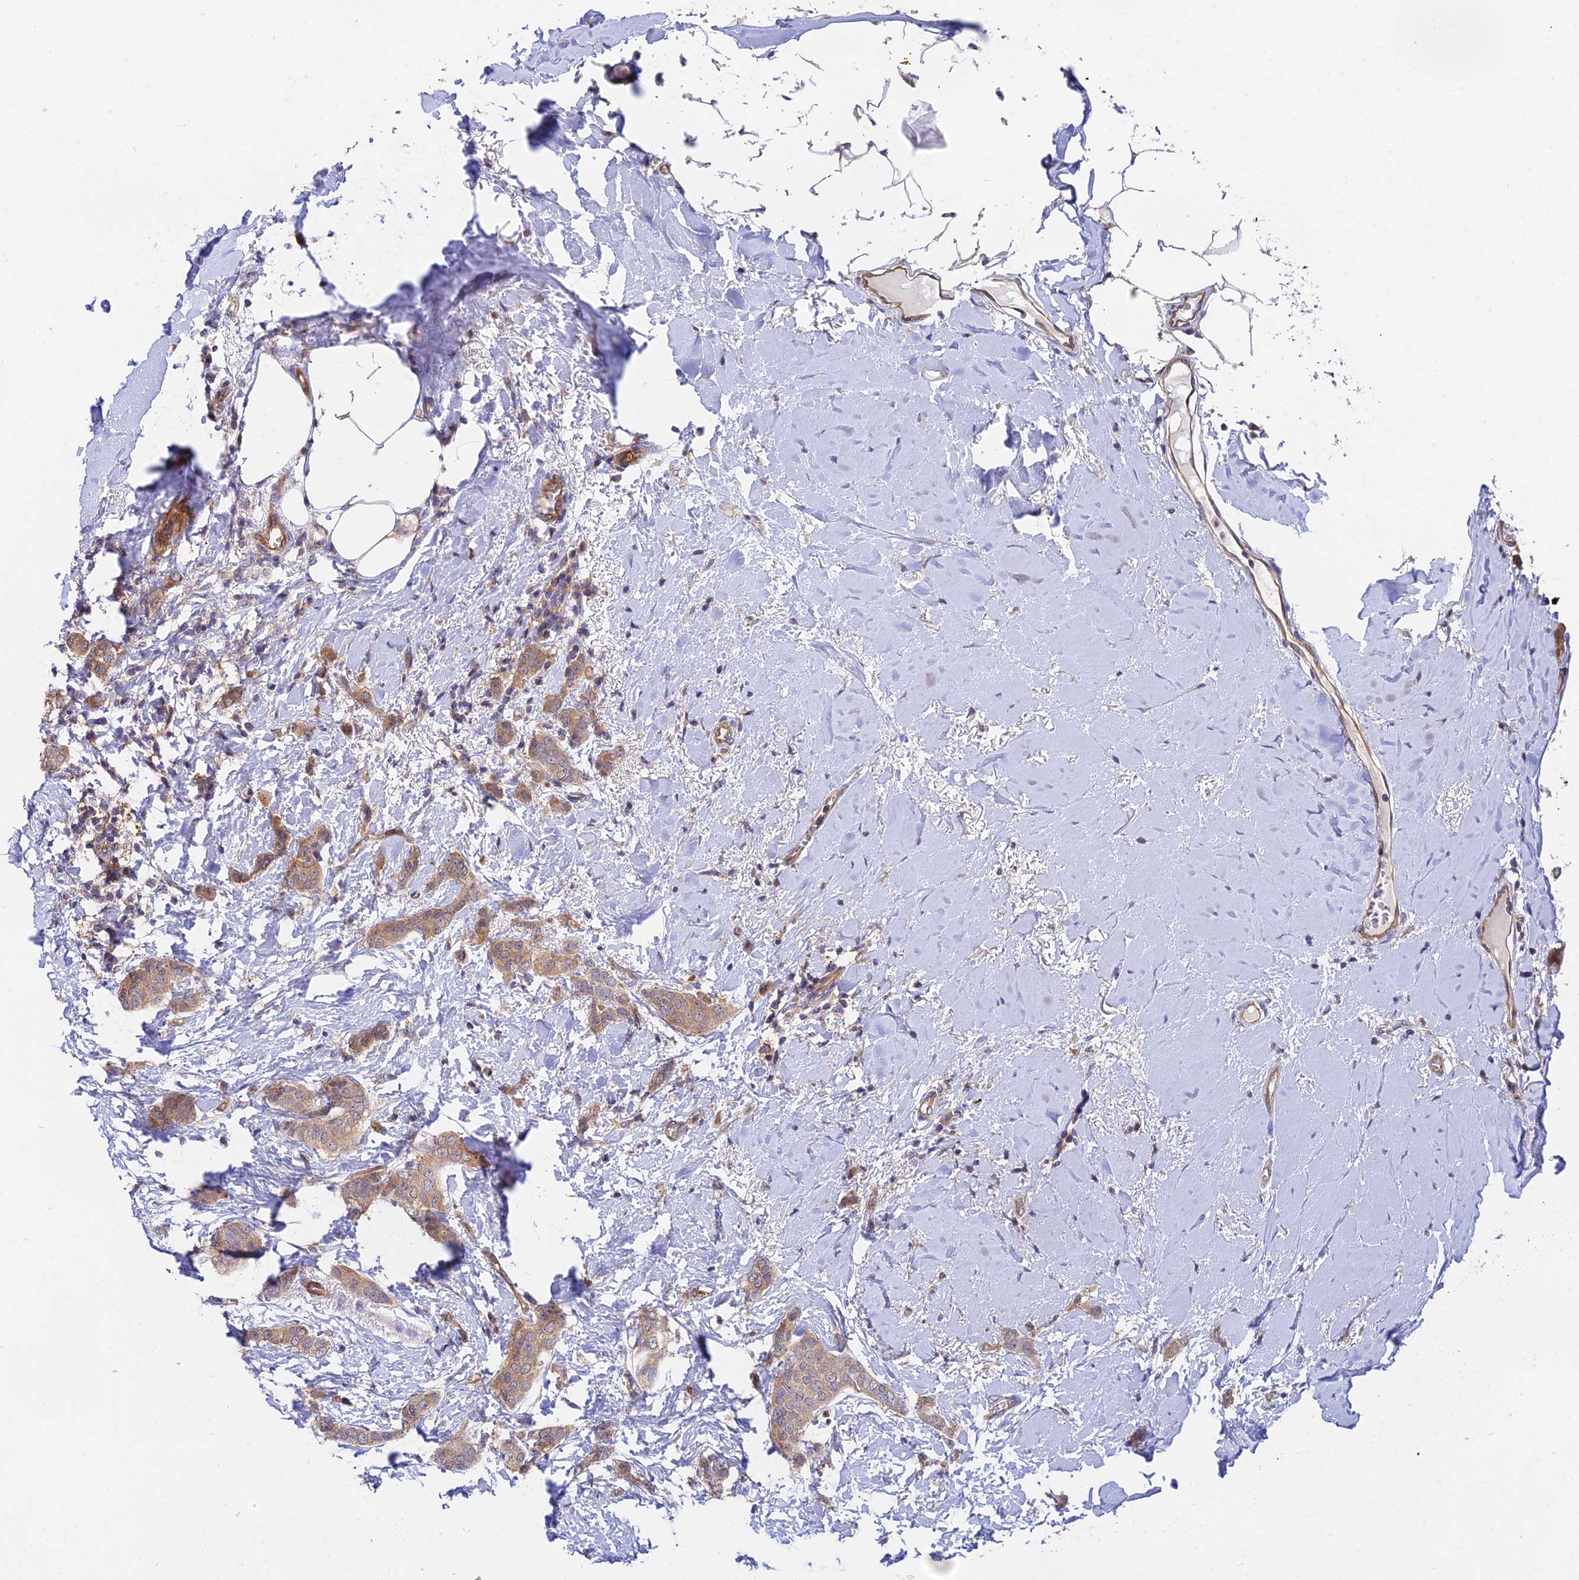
{"staining": {"intensity": "moderate", "quantity": ">75%", "location": "cytoplasmic/membranous"}, "tissue": "breast cancer", "cell_type": "Tumor cells", "image_type": "cancer", "snomed": [{"axis": "morphology", "description": "Duct carcinoma"}, {"axis": "topography", "description": "Breast"}], "caption": "High-magnification brightfield microscopy of breast cancer stained with DAB (brown) and counterstained with hematoxylin (blue). tumor cells exhibit moderate cytoplasmic/membranous expression is identified in approximately>75% of cells.", "gene": "PPP2R2C", "patient": {"sex": "female", "age": 72}}